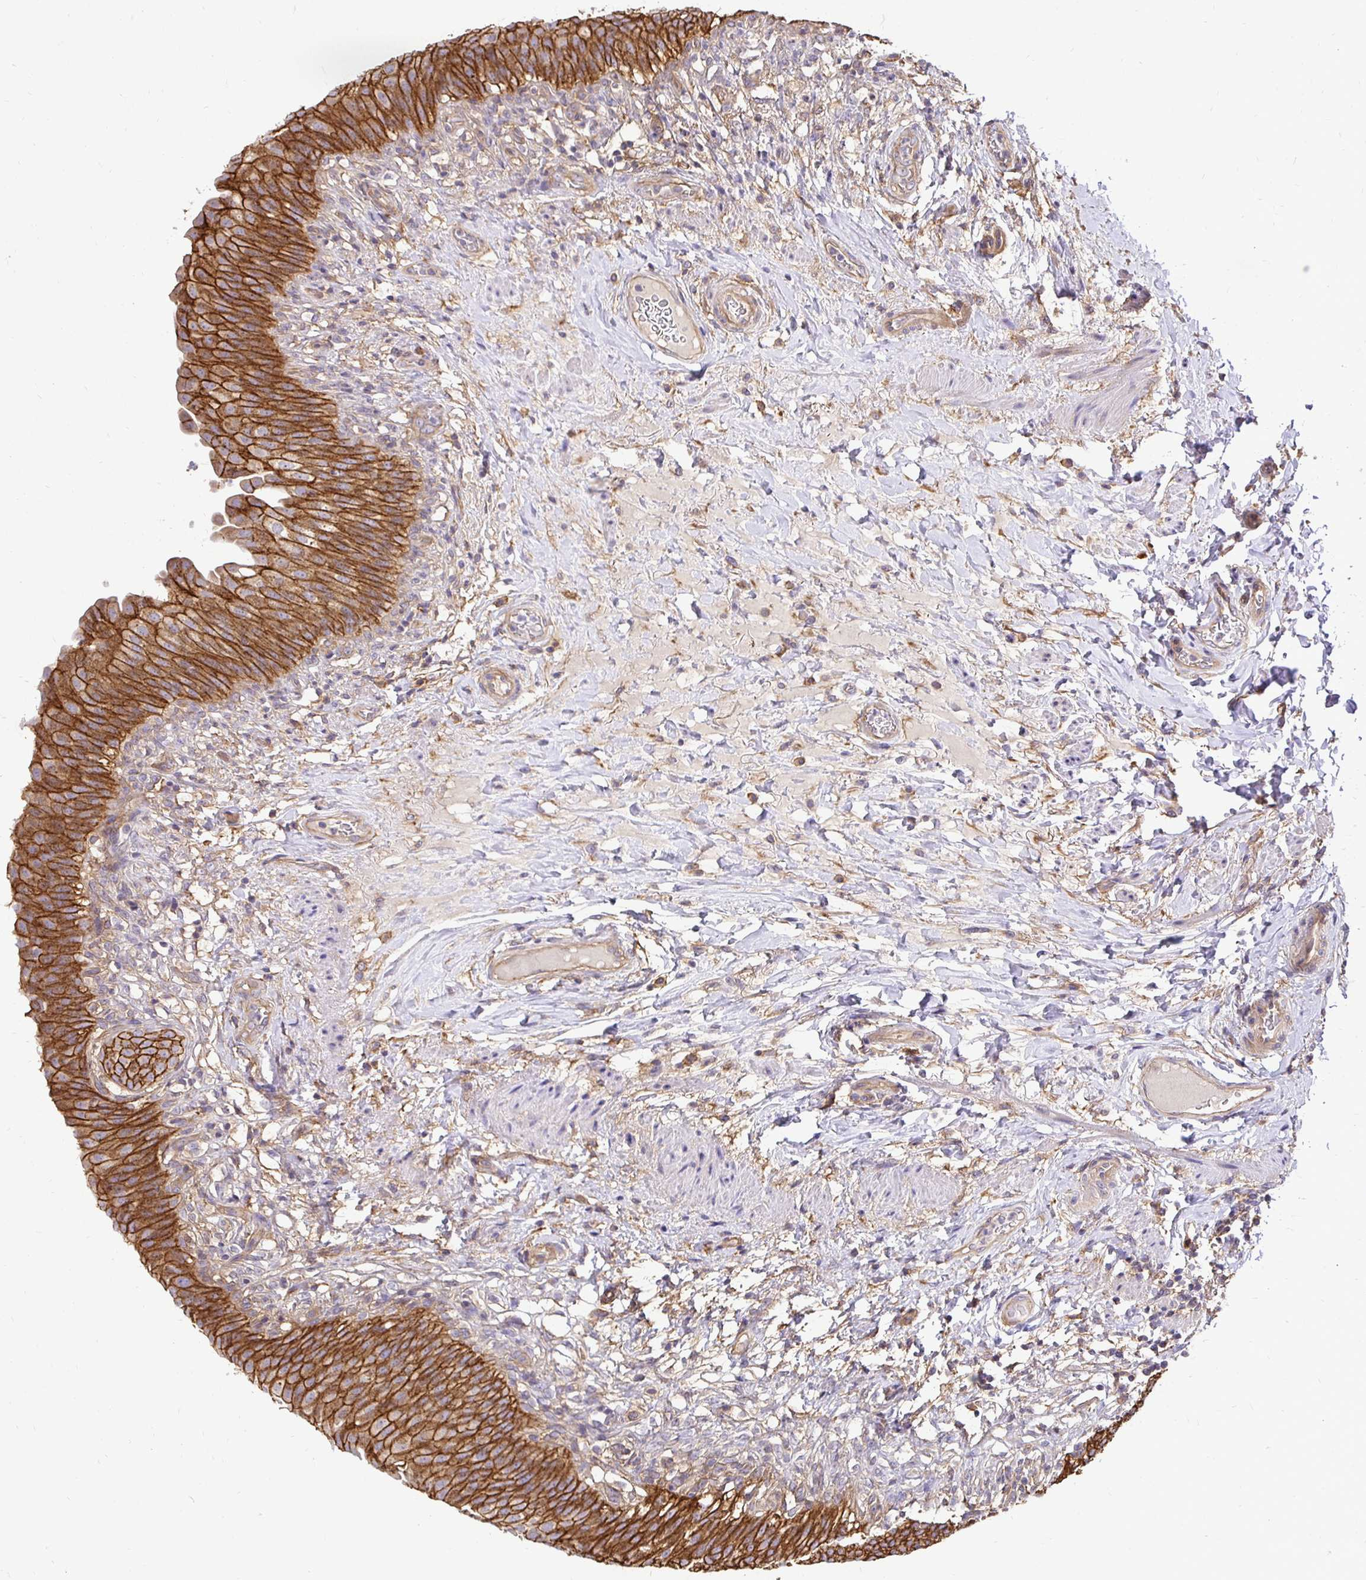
{"staining": {"intensity": "strong", "quantity": ">75%", "location": "cytoplasmic/membranous"}, "tissue": "urinary bladder", "cell_type": "Urothelial cells", "image_type": "normal", "snomed": [{"axis": "morphology", "description": "Normal tissue, NOS"}, {"axis": "topography", "description": "Urinary bladder"}, {"axis": "topography", "description": "Peripheral nerve tissue"}], "caption": "Urothelial cells reveal high levels of strong cytoplasmic/membranous positivity in approximately >75% of cells in normal urinary bladder.", "gene": "SLC9A1", "patient": {"sex": "female", "age": 60}}